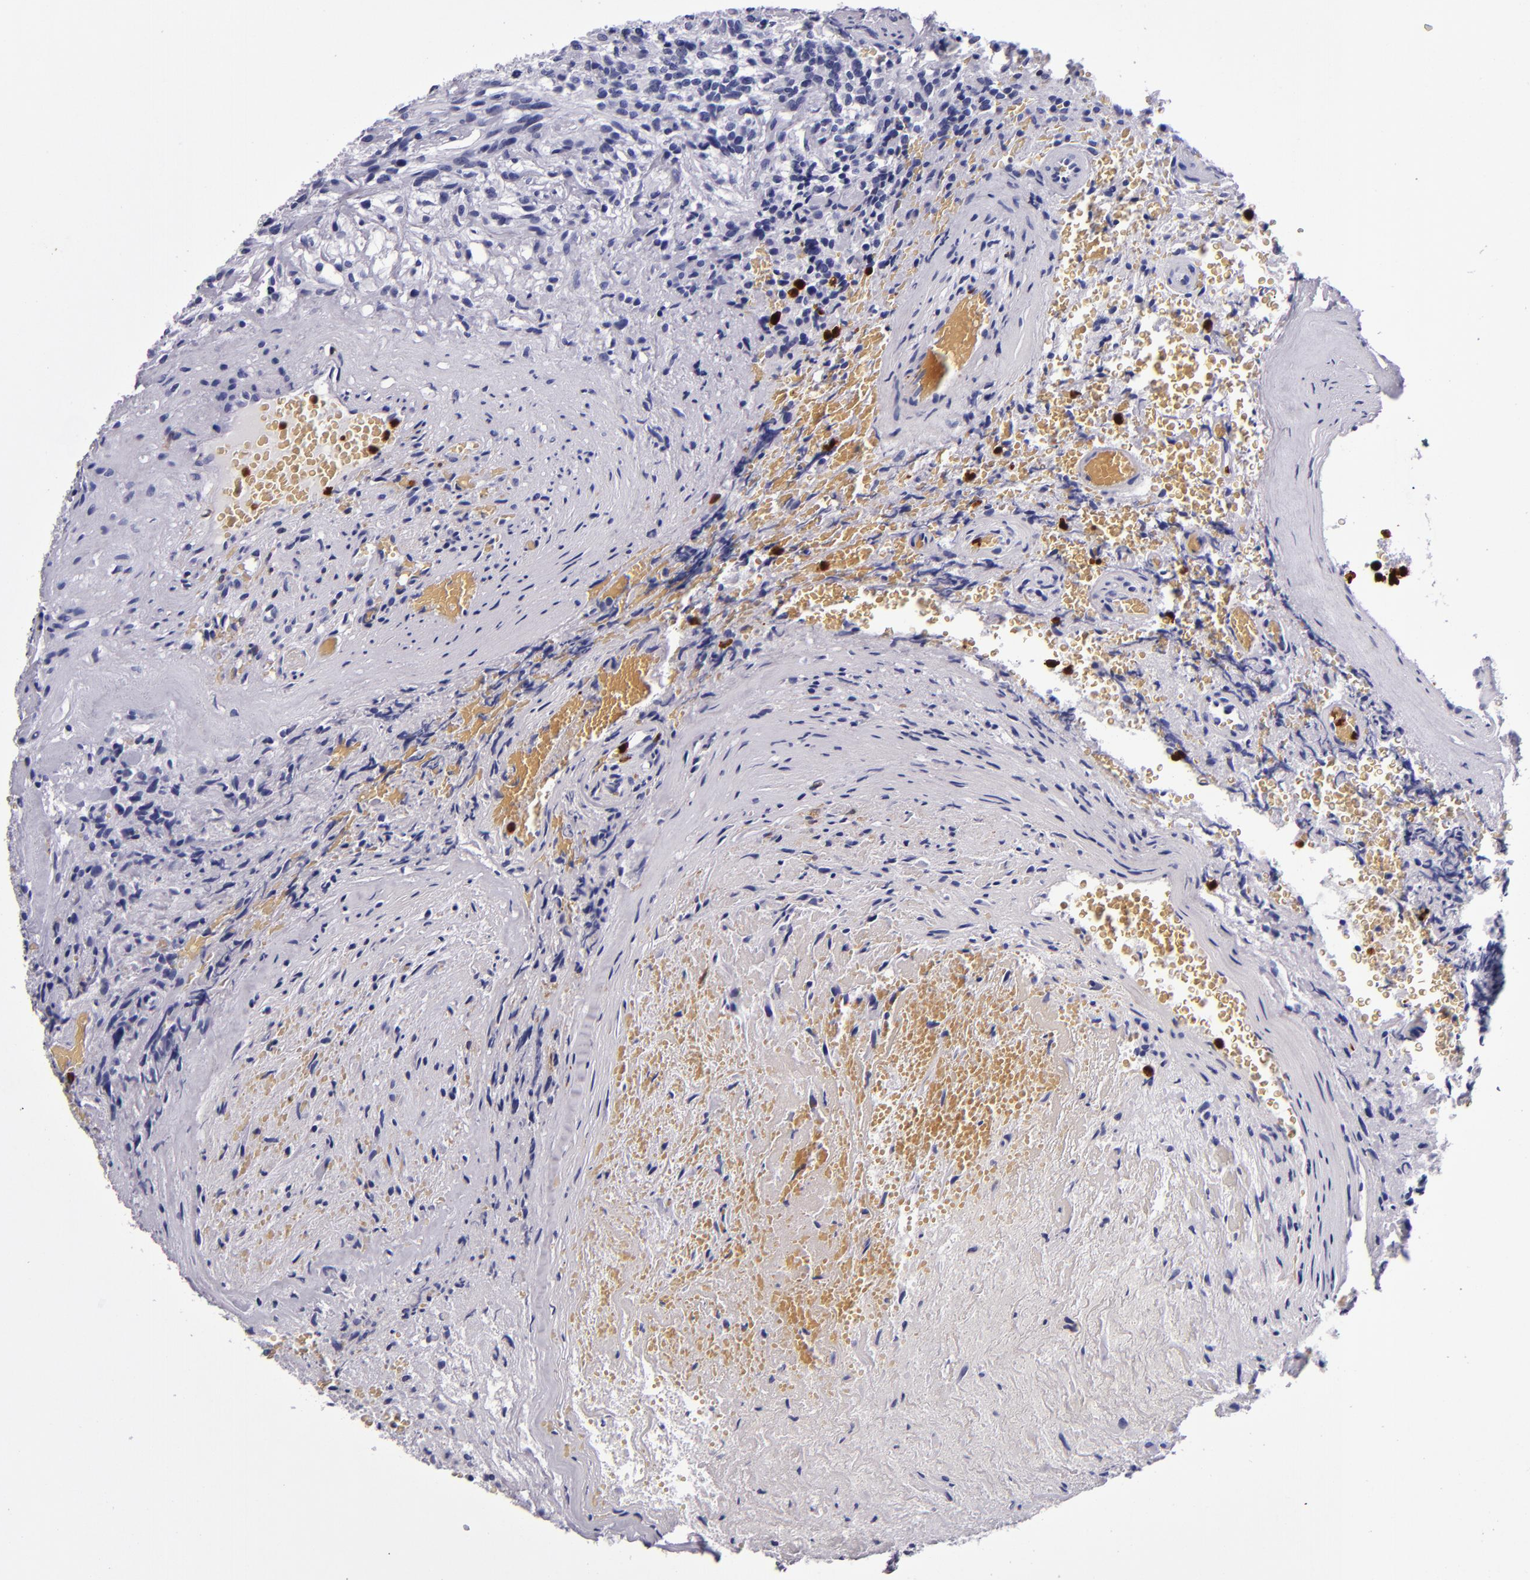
{"staining": {"intensity": "negative", "quantity": "none", "location": "none"}, "tissue": "glioma", "cell_type": "Tumor cells", "image_type": "cancer", "snomed": [{"axis": "morphology", "description": "Normal tissue, NOS"}, {"axis": "morphology", "description": "Glioma, malignant, High grade"}, {"axis": "topography", "description": "Cerebral cortex"}], "caption": "Human malignant glioma (high-grade) stained for a protein using immunohistochemistry (IHC) shows no staining in tumor cells.", "gene": "S100A8", "patient": {"sex": "male", "age": 75}}